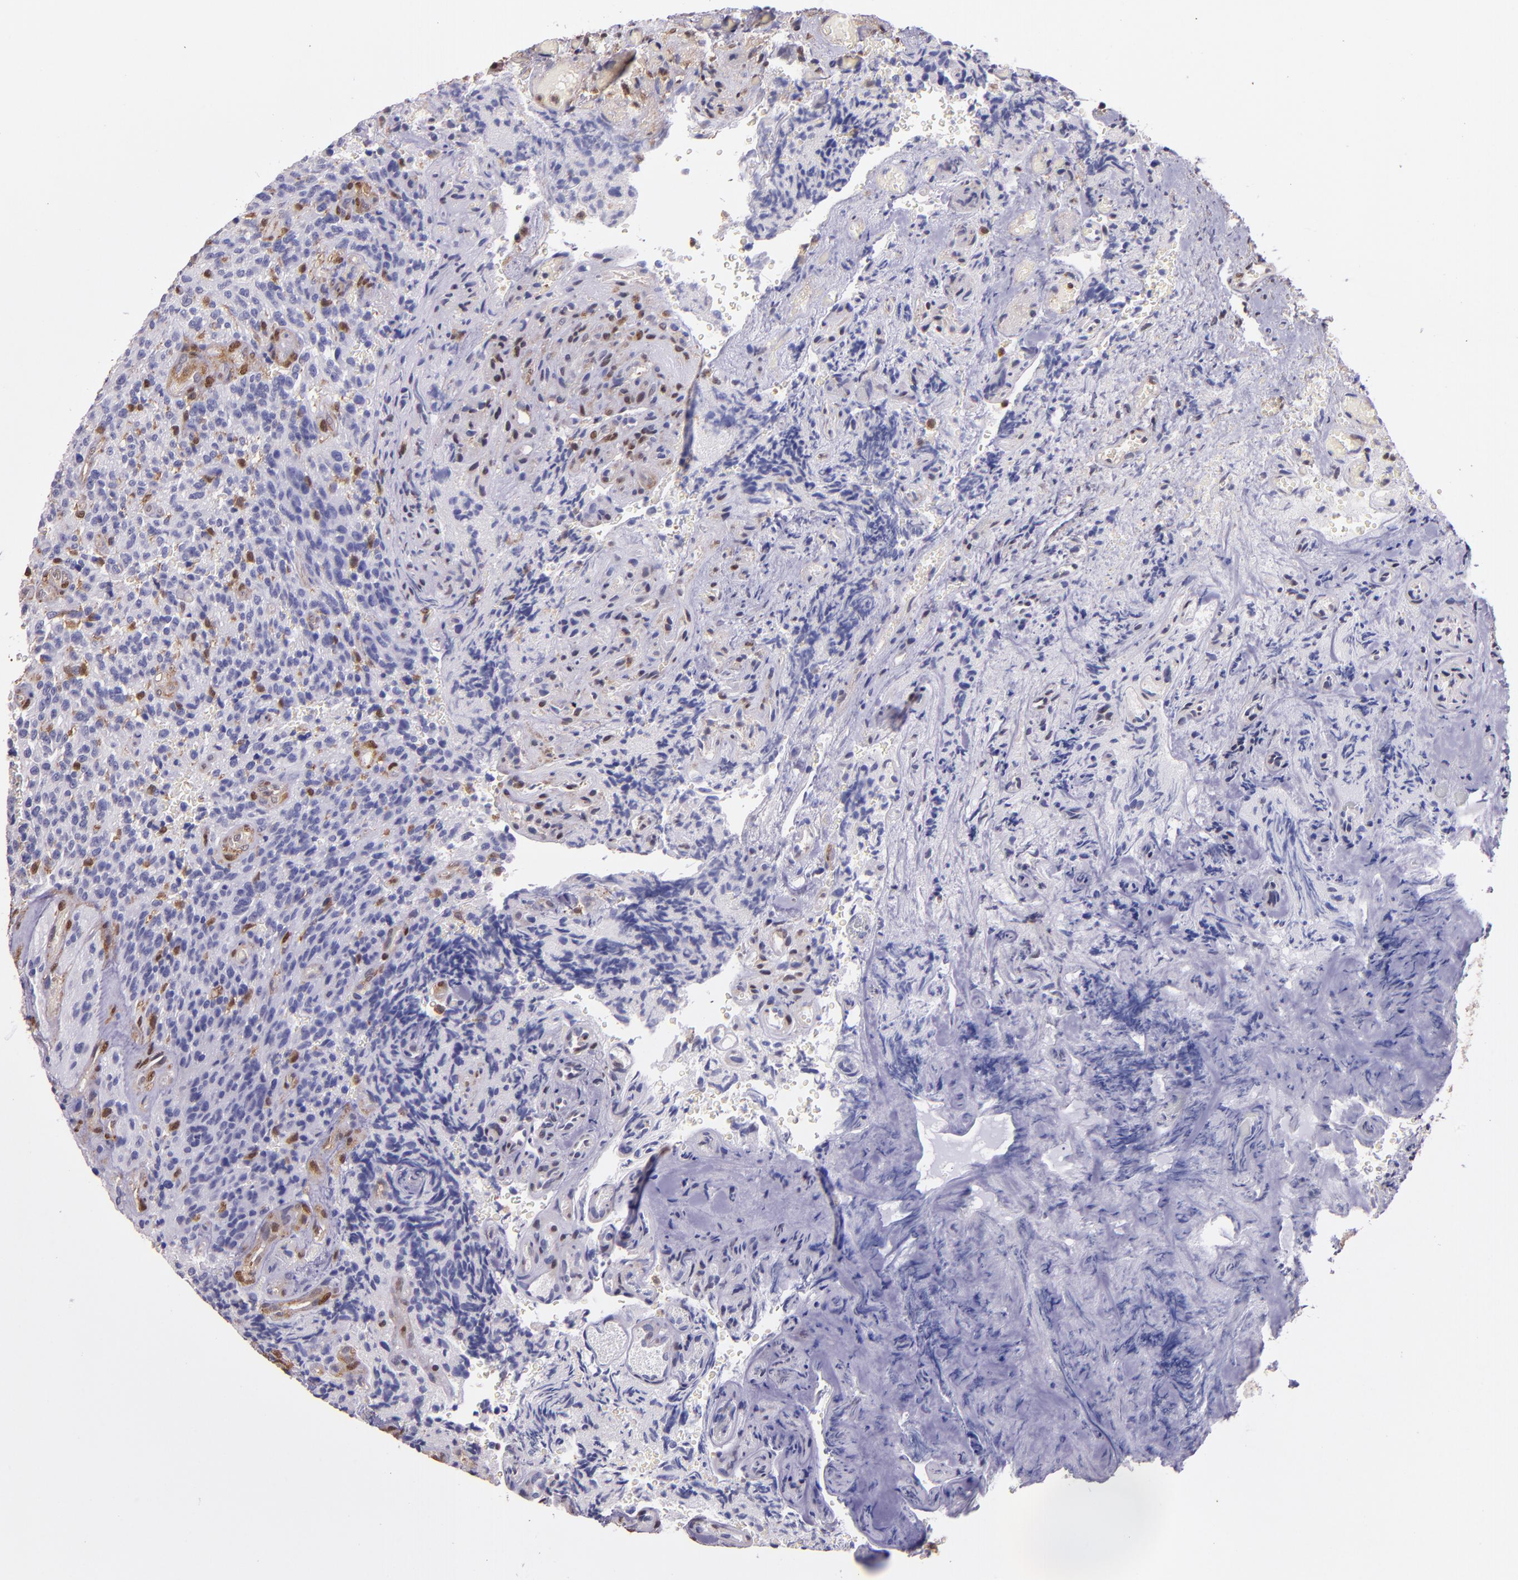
{"staining": {"intensity": "weak", "quantity": "<25%", "location": "cytoplasmic/membranous"}, "tissue": "glioma", "cell_type": "Tumor cells", "image_type": "cancer", "snomed": [{"axis": "morphology", "description": "Normal tissue, NOS"}, {"axis": "morphology", "description": "Glioma, malignant, High grade"}, {"axis": "topography", "description": "Cerebral cortex"}], "caption": "Malignant high-grade glioma stained for a protein using IHC demonstrates no positivity tumor cells.", "gene": "STAT6", "patient": {"sex": "male", "age": 56}}